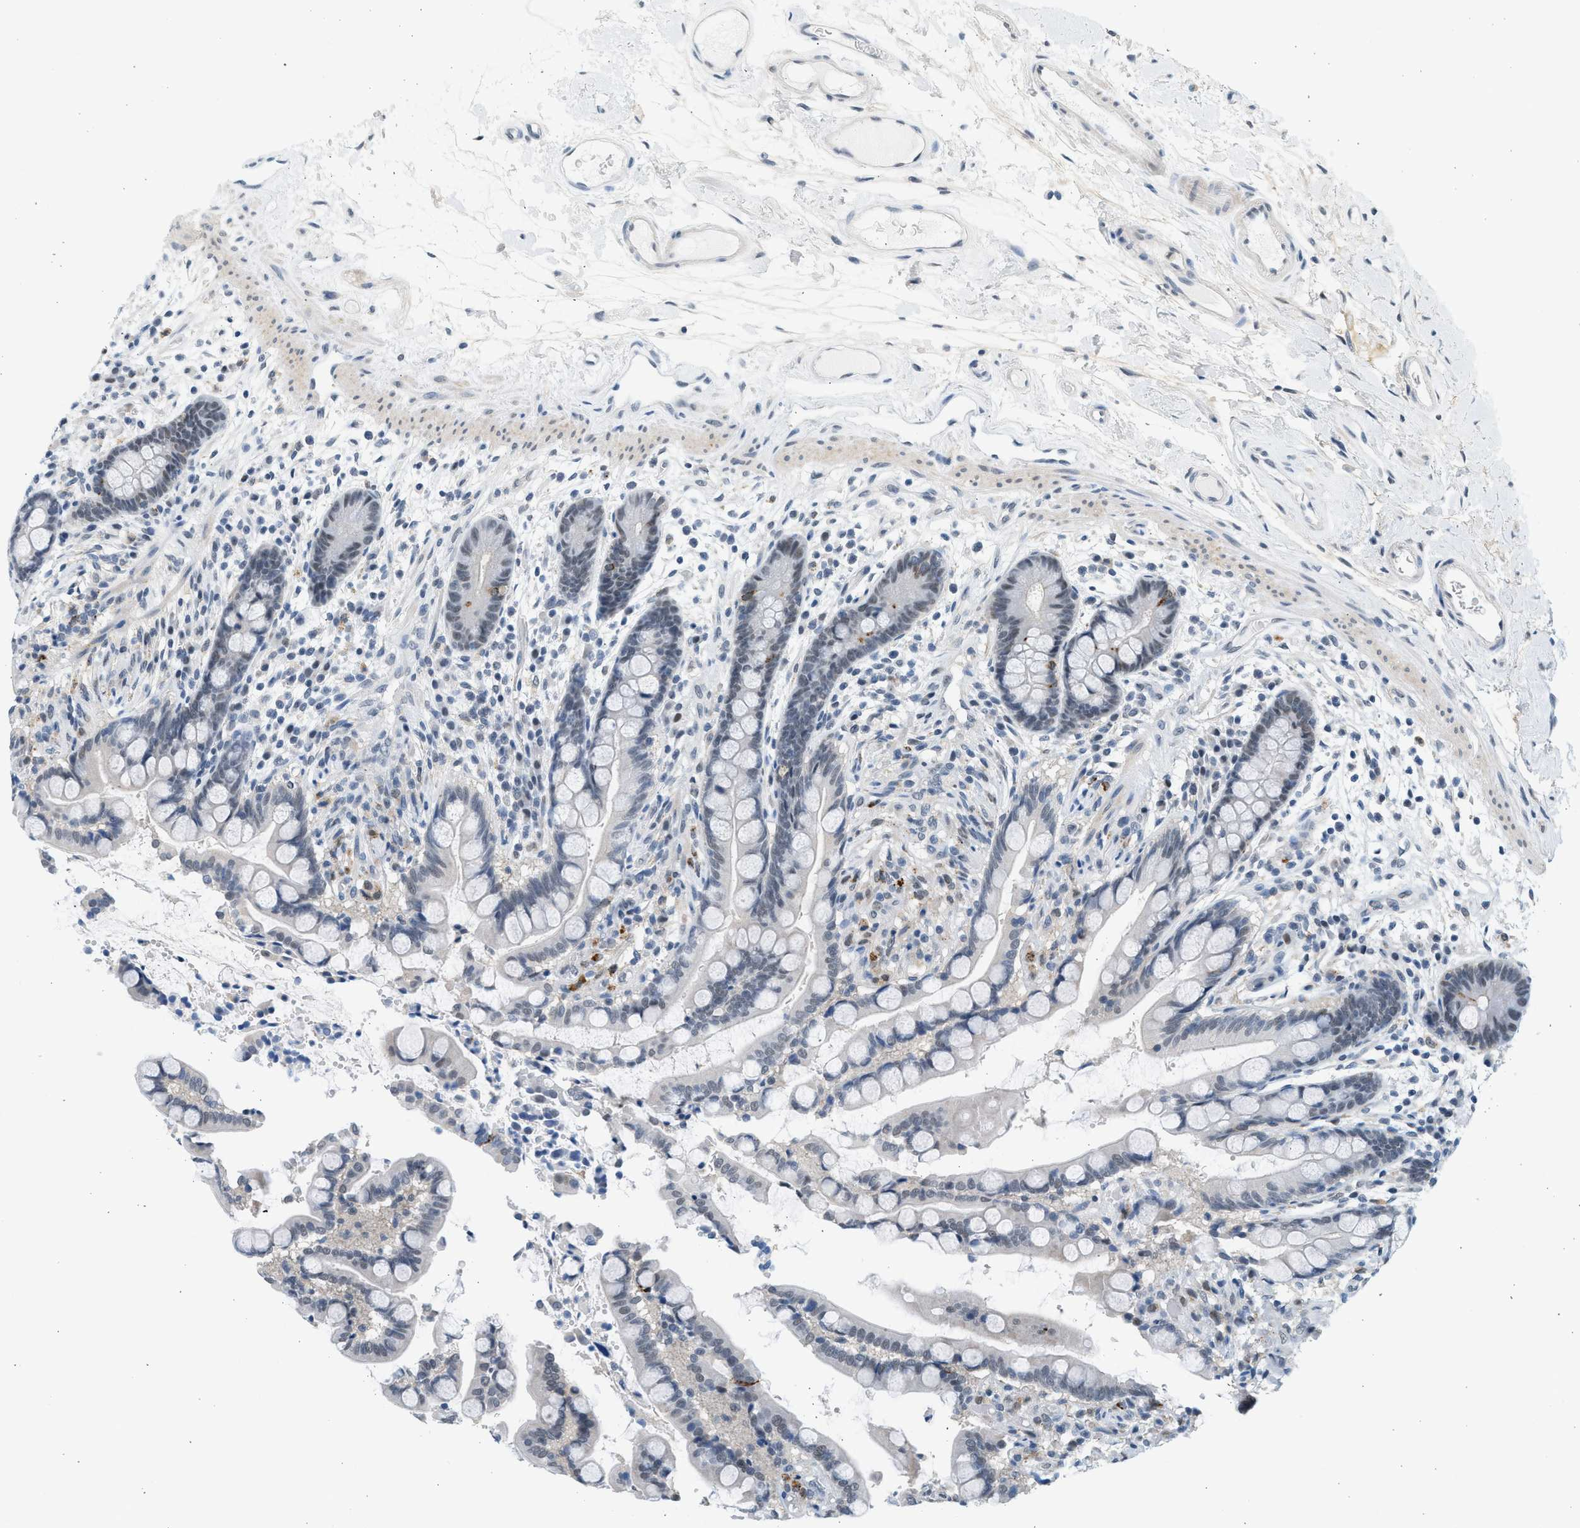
{"staining": {"intensity": "negative", "quantity": "none", "location": "none"}, "tissue": "colon", "cell_type": "Endothelial cells", "image_type": "normal", "snomed": [{"axis": "morphology", "description": "Normal tissue, NOS"}, {"axis": "topography", "description": "Colon"}], "caption": "Micrograph shows no protein expression in endothelial cells of unremarkable colon. The staining is performed using DAB brown chromogen with nuclei counter-stained in using hematoxylin.", "gene": "HIPK1", "patient": {"sex": "male", "age": 73}}